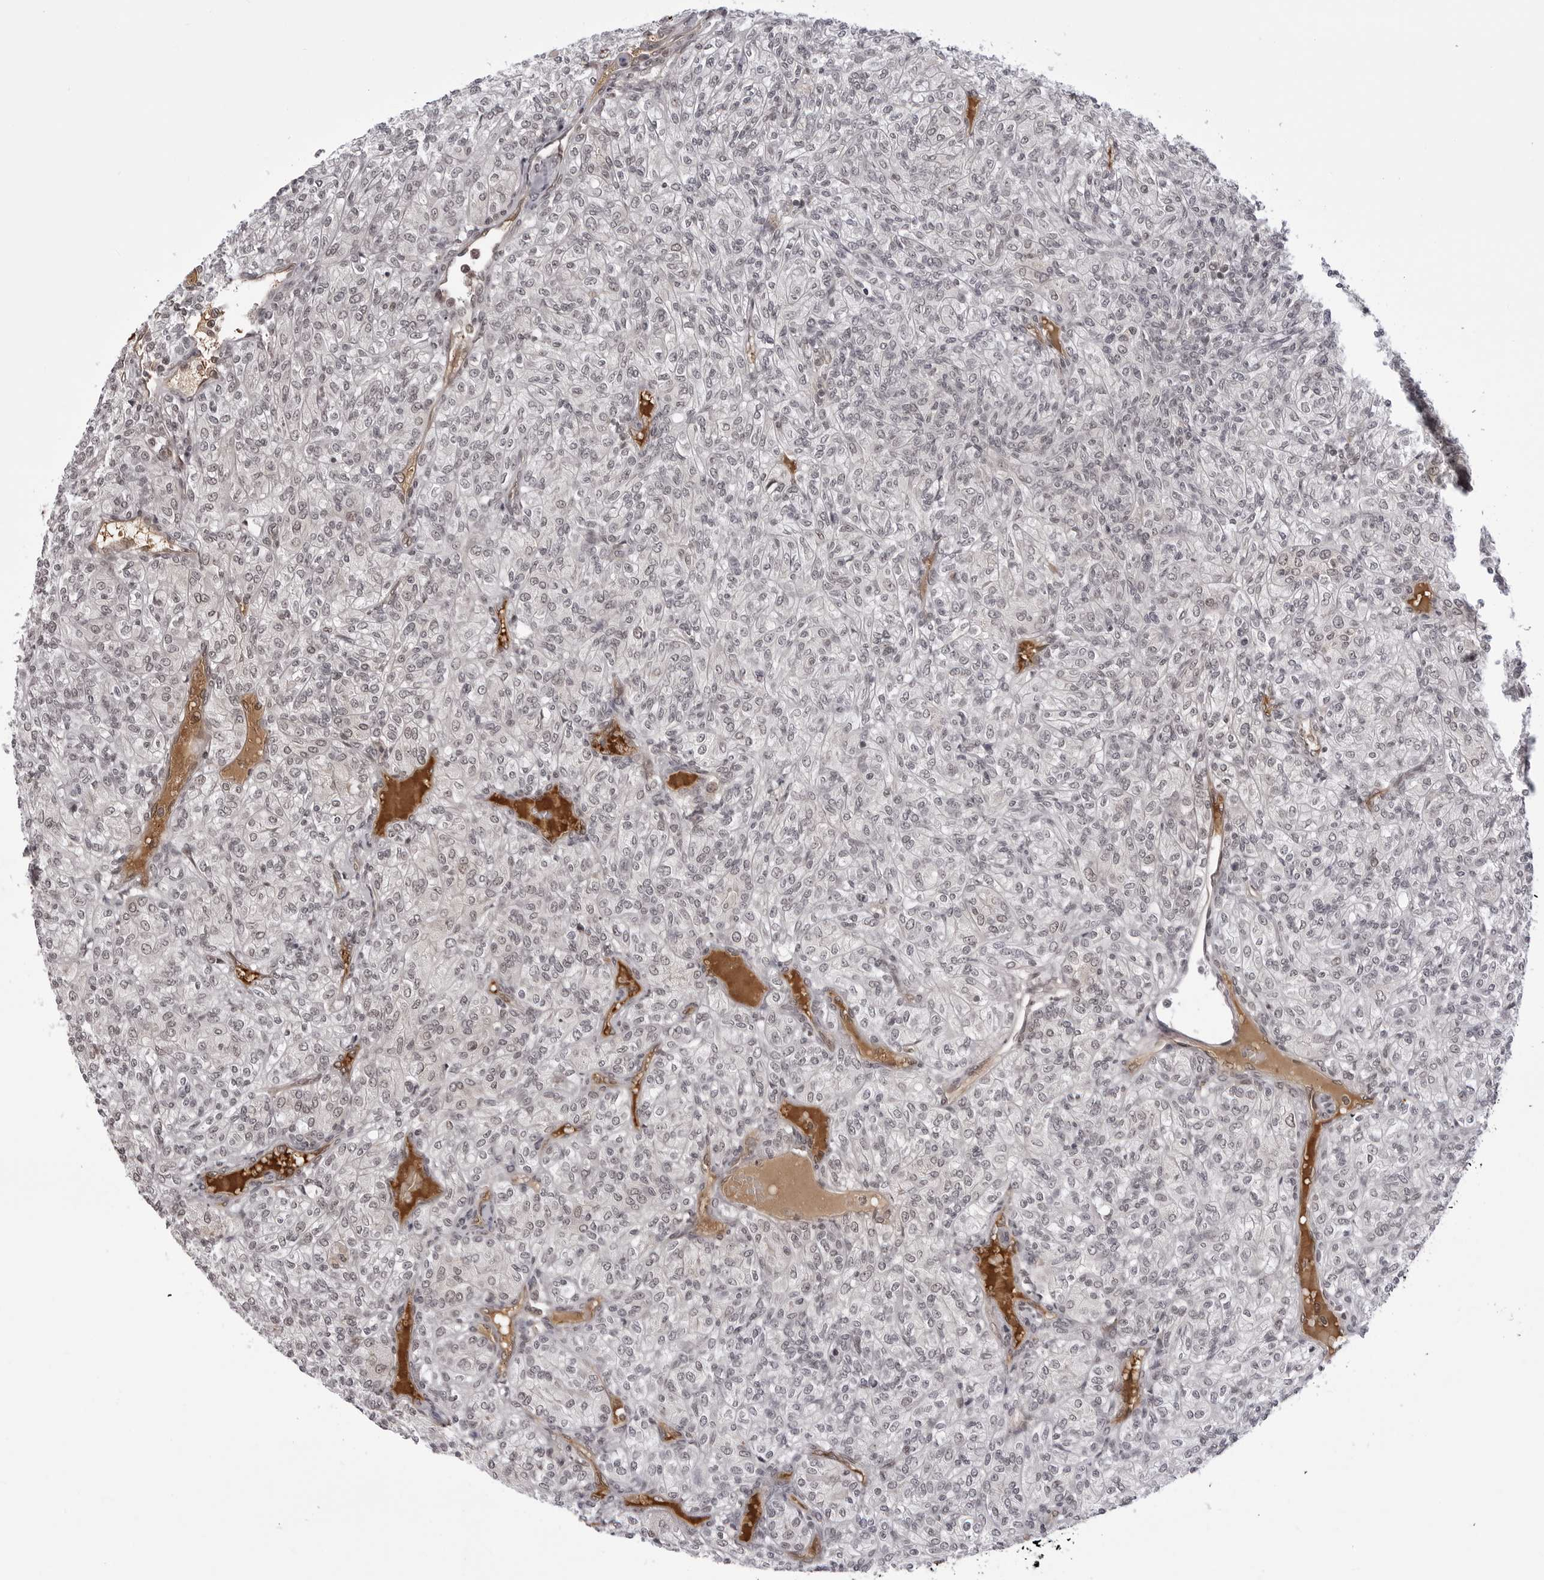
{"staining": {"intensity": "weak", "quantity": "<25%", "location": "nuclear"}, "tissue": "renal cancer", "cell_type": "Tumor cells", "image_type": "cancer", "snomed": [{"axis": "morphology", "description": "Adenocarcinoma, NOS"}, {"axis": "topography", "description": "Kidney"}], "caption": "Renal cancer (adenocarcinoma) stained for a protein using IHC reveals no staining tumor cells.", "gene": "PHF3", "patient": {"sex": "male", "age": 77}}